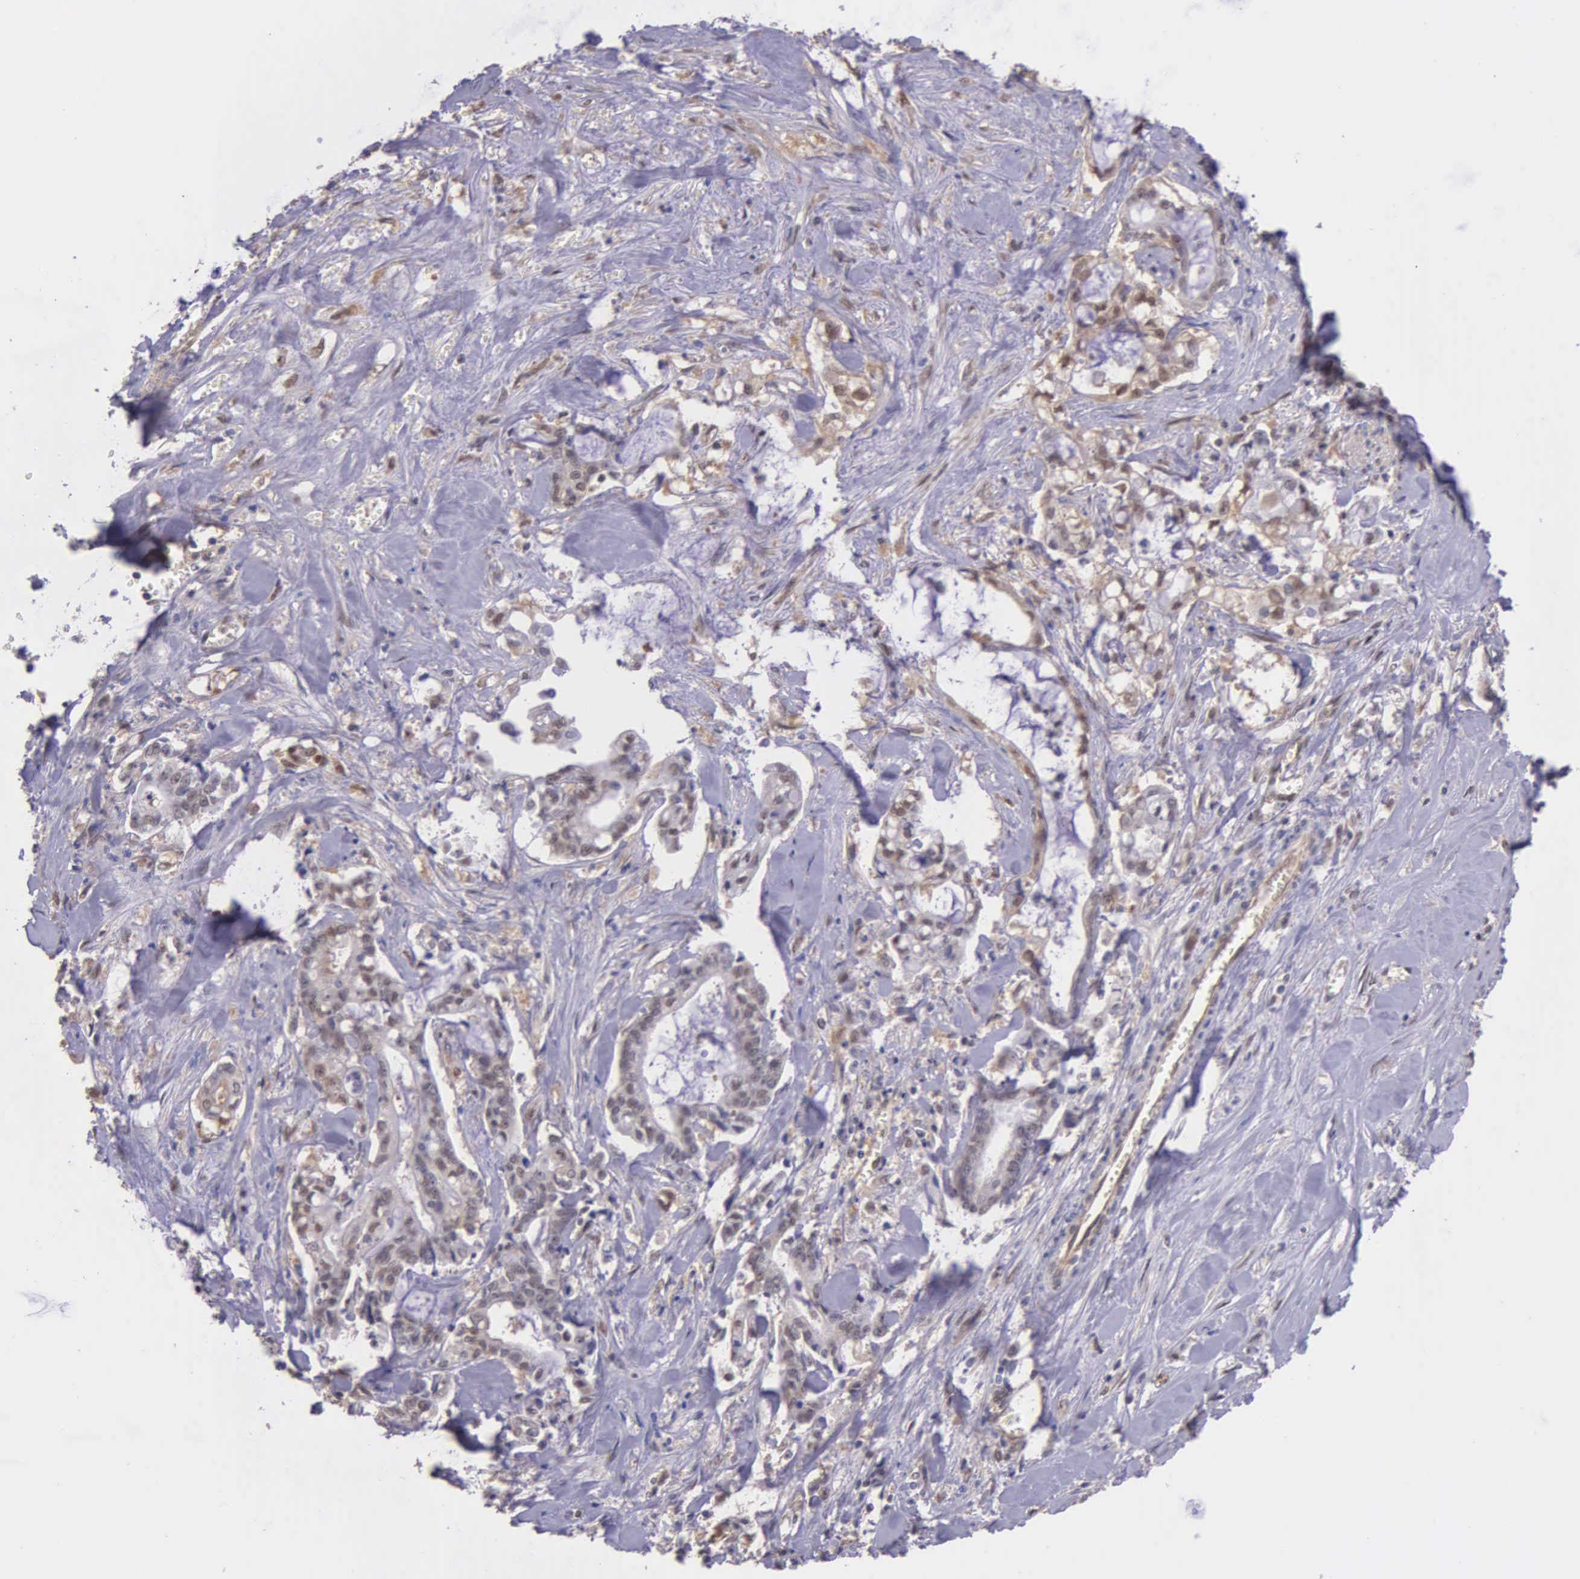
{"staining": {"intensity": "weak", "quantity": "25%-75%", "location": "cytoplasmic/membranous,nuclear"}, "tissue": "liver cancer", "cell_type": "Tumor cells", "image_type": "cancer", "snomed": [{"axis": "morphology", "description": "Cholangiocarcinoma"}, {"axis": "topography", "description": "Liver"}], "caption": "High-magnification brightfield microscopy of liver cholangiocarcinoma stained with DAB (3,3'-diaminobenzidine) (brown) and counterstained with hematoxylin (blue). tumor cells exhibit weak cytoplasmic/membranous and nuclear staining is identified in about25%-75% of cells. The protein is shown in brown color, while the nuclei are stained blue.", "gene": "PSMC1", "patient": {"sex": "male", "age": 57}}